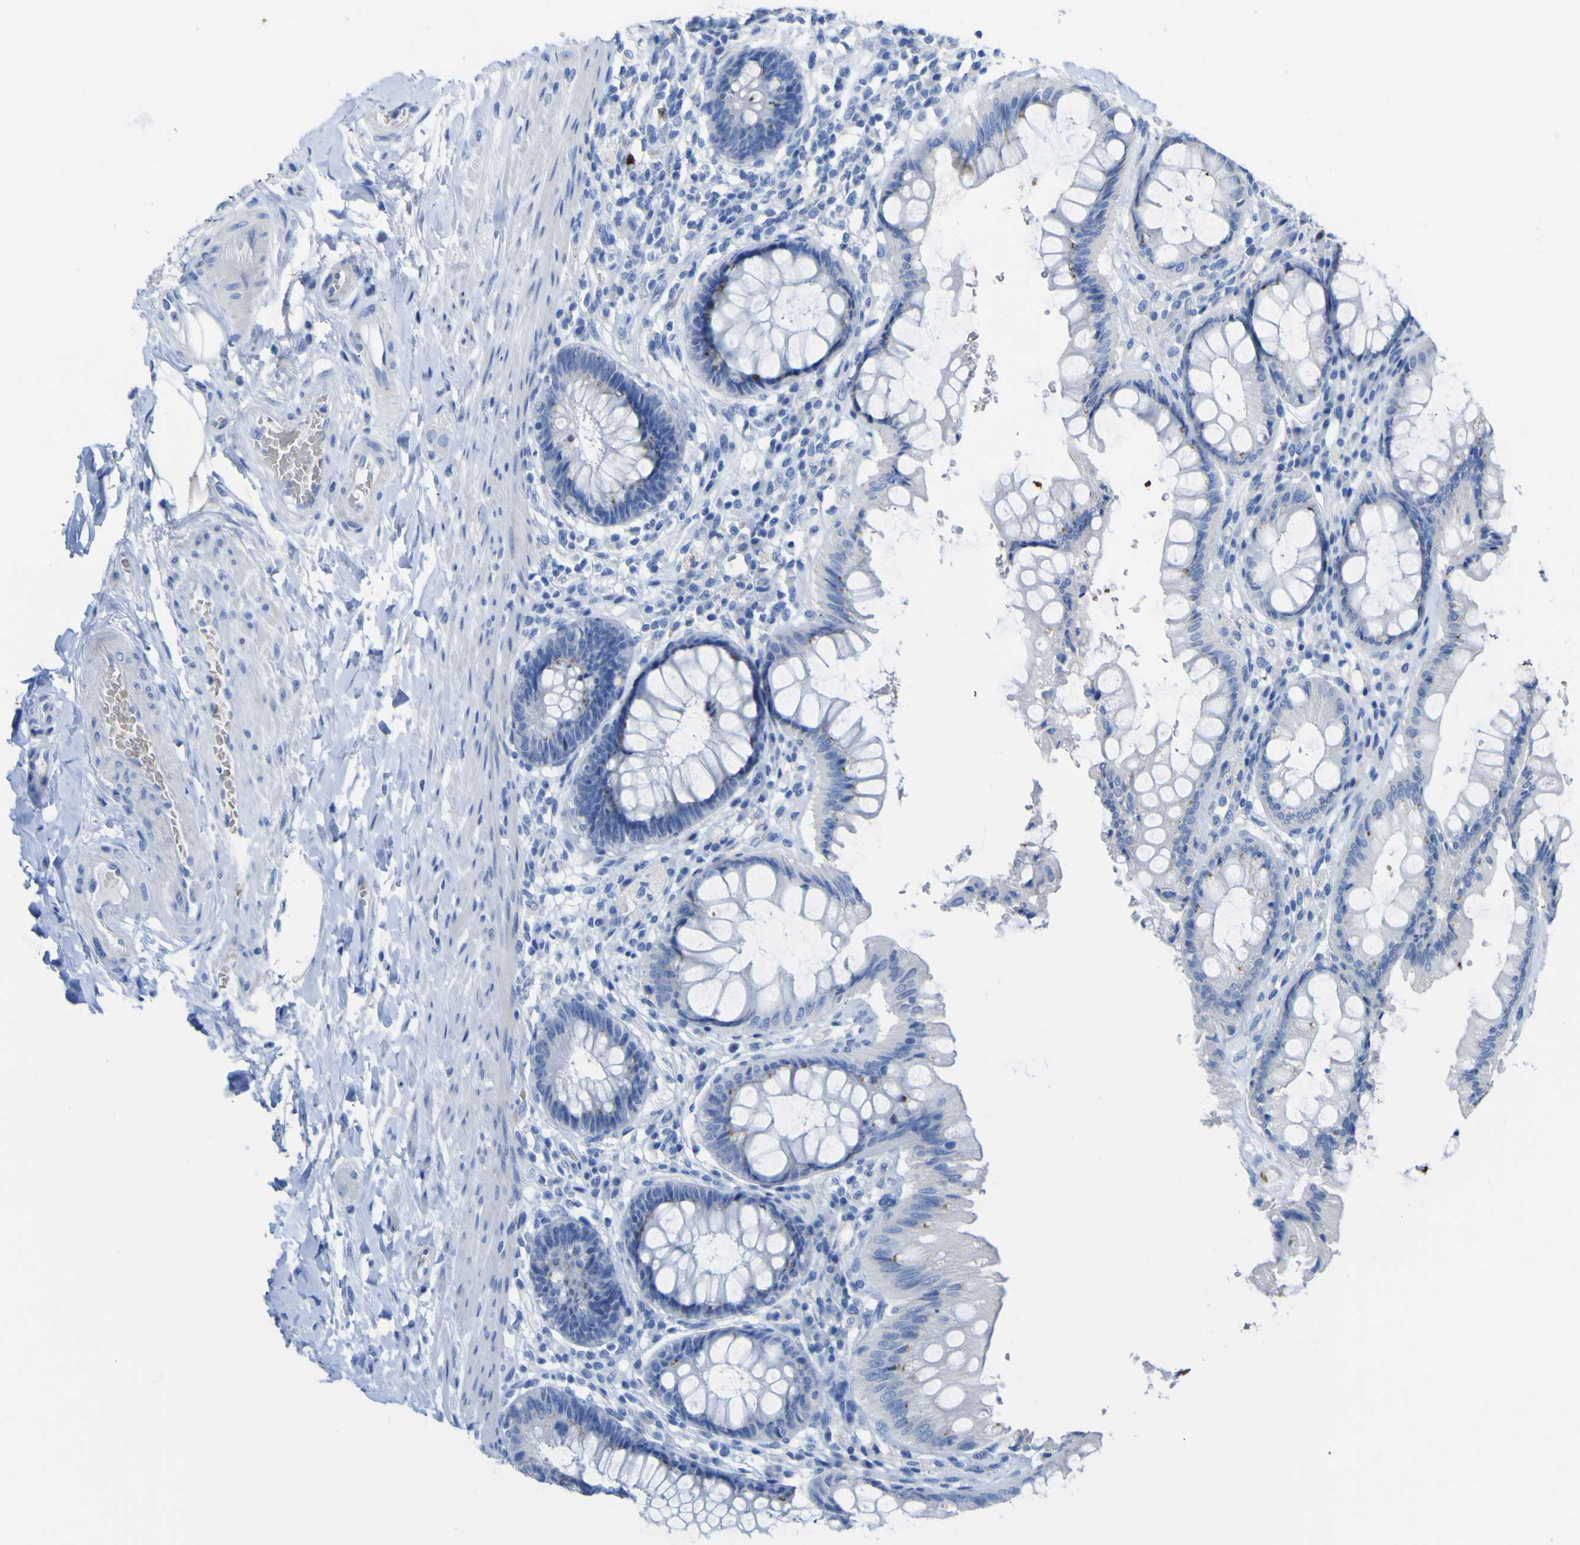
{"staining": {"intensity": "negative", "quantity": "none", "location": "none"}, "tissue": "rectum", "cell_type": "Glandular cells", "image_type": "normal", "snomed": [{"axis": "morphology", "description": "Normal tissue, NOS"}, {"axis": "topography", "description": "Rectum"}], "caption": "Rectum stained for a protein using immunohistochemistry (IHC) exhibits no positivity glandular cells.", "gene": "GCM1", "patient": {"sex": "female", "age": 46}}